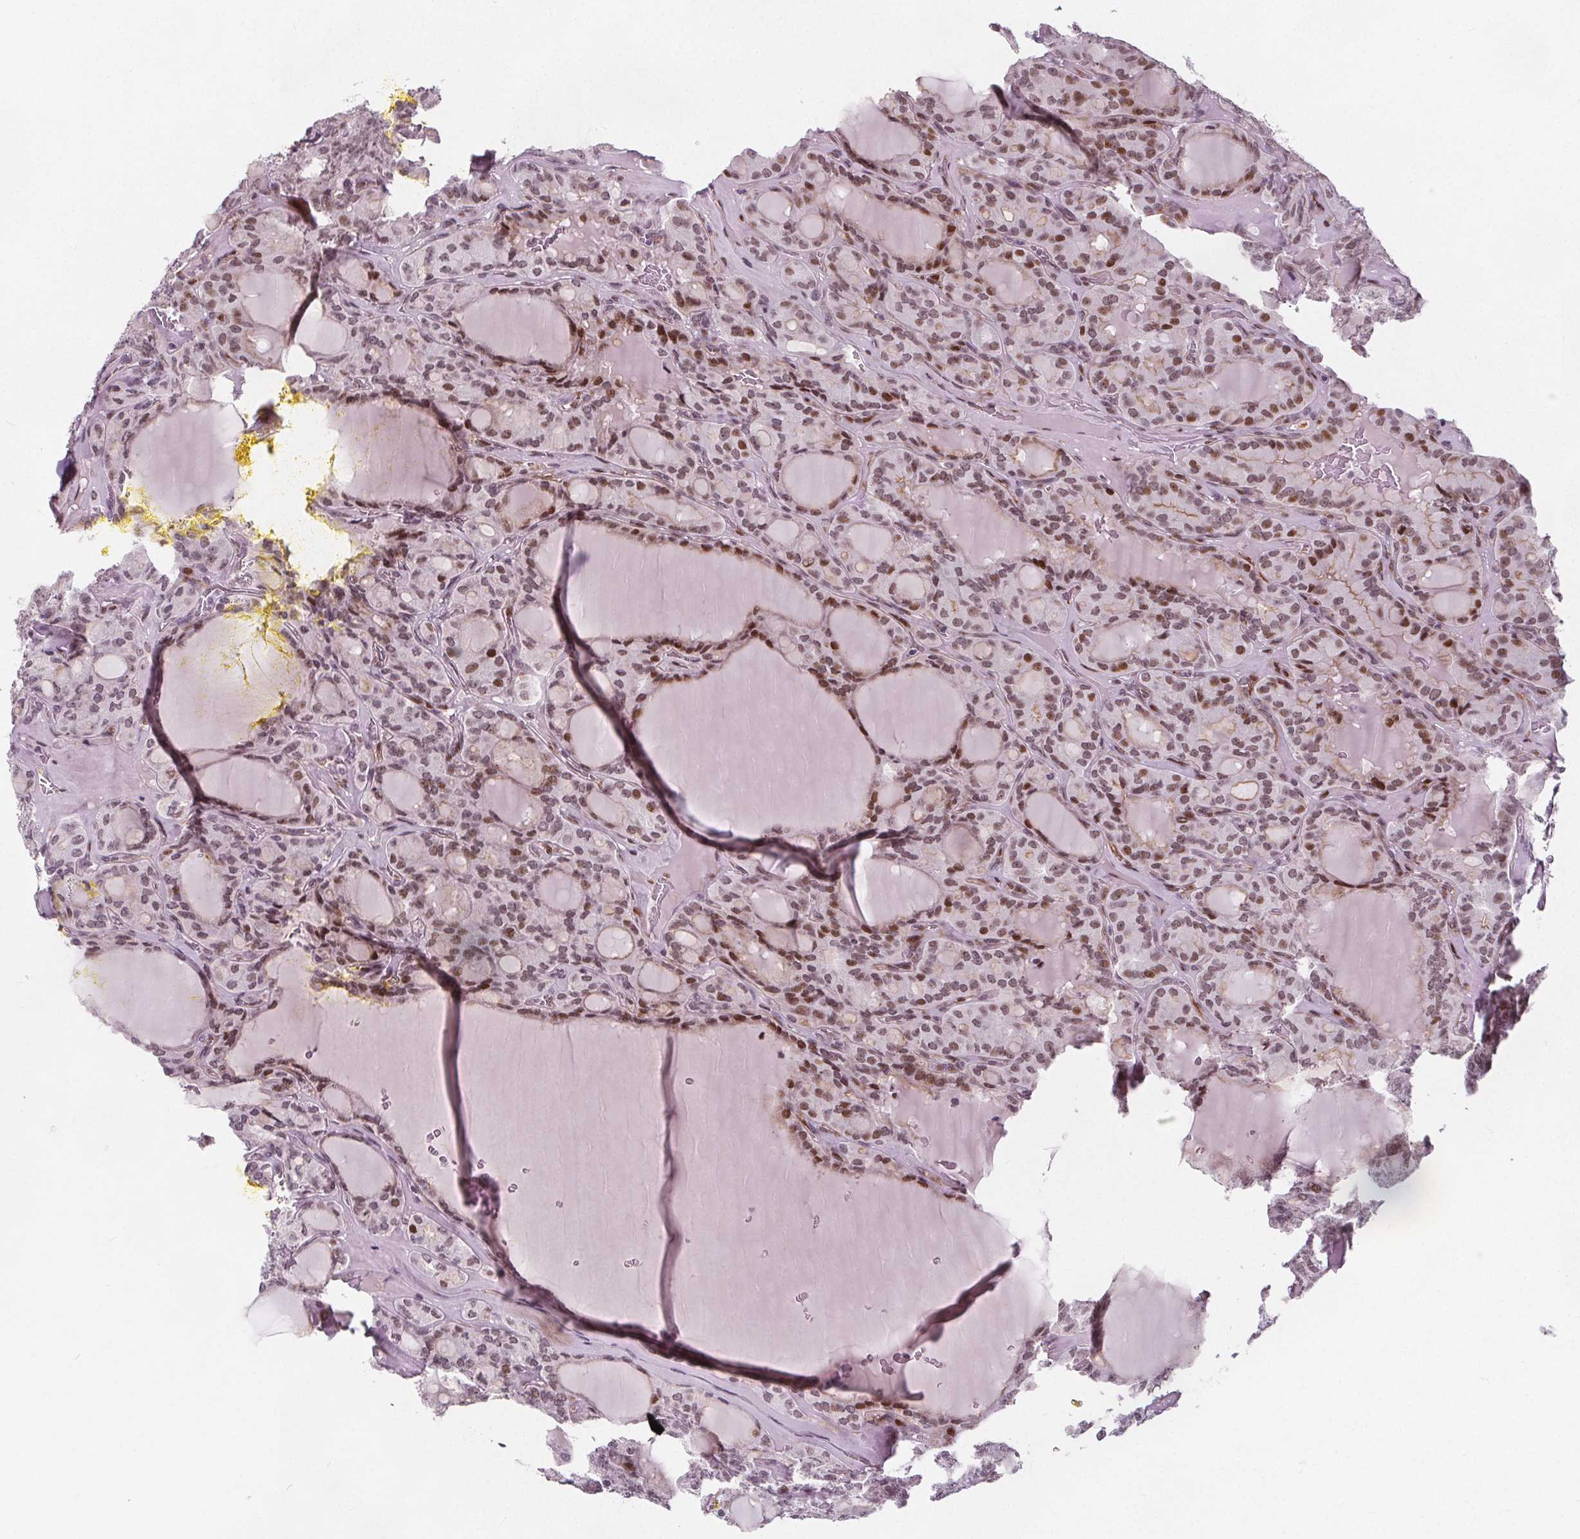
{"staining": {"intensity": "moderate", "quantity": "25%-75%", "location": "cytoplasmic/membranous,nuclear"}, "tissue": "thyroid cancer", "cell_type": "Tumor cells", "image_type": "cancer", "snomed": [{"axis": "morphology", "description": "Papillary adenocarcinoma, NOS"}, {"axis": "topography", "description": "Thyroid gland"}], "caption": "Moderate cytoplasmic/membranous and nuclear protein staining is appreciated in approximately 25%-75% of tumor cells in thyroid papillary adenocarcinoma. The staining was performed using DAB (3,3'-diaminobenzidine), with brown indicating positive protein expression. Nuclei are stained blue with hematoxylin.", "gene": "TAF6L", "patient": {"sex": "male", "age": 87}}